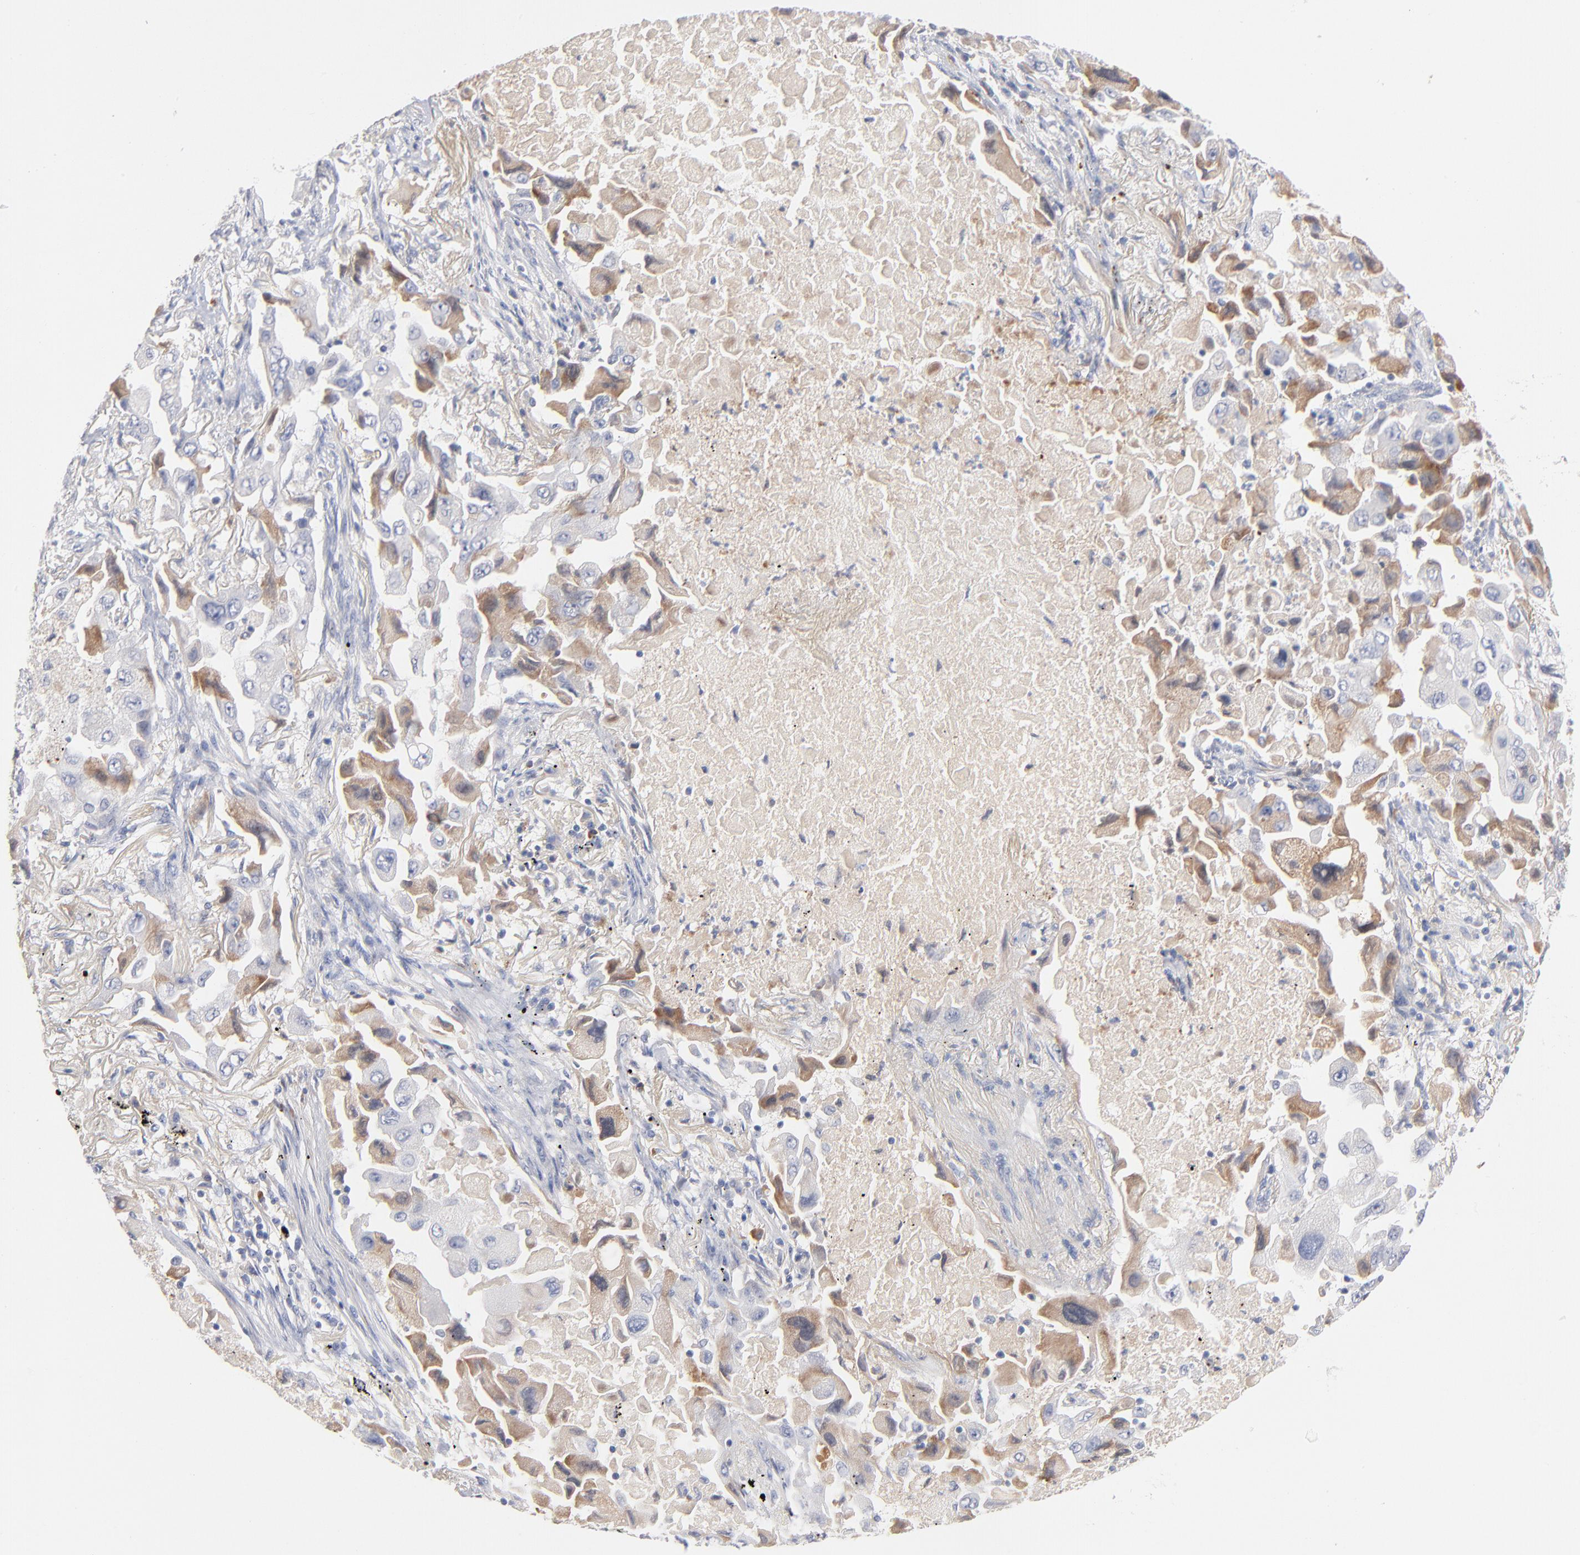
{"staining": {"intensity": "weak", "quantity": "25%-75%", "location": "cytoplasmic/membranous"}, "tissue": "lung cancer", "cell_type": "Tumor cells", "image_type": "cancer", "snomed": [{"axis": "morphology", "description": "Adenocarcinoma, NOS"}, {"axis": "topography", "description": "Lung"}], "caption": "This histopathology image shows IHC staining of lung cancer, with low weak cytoplasmic/membranous staining in about 25%-75% of tumor cells.", "gene": "F12", "patient": {"sex": "female", "age": 65}}